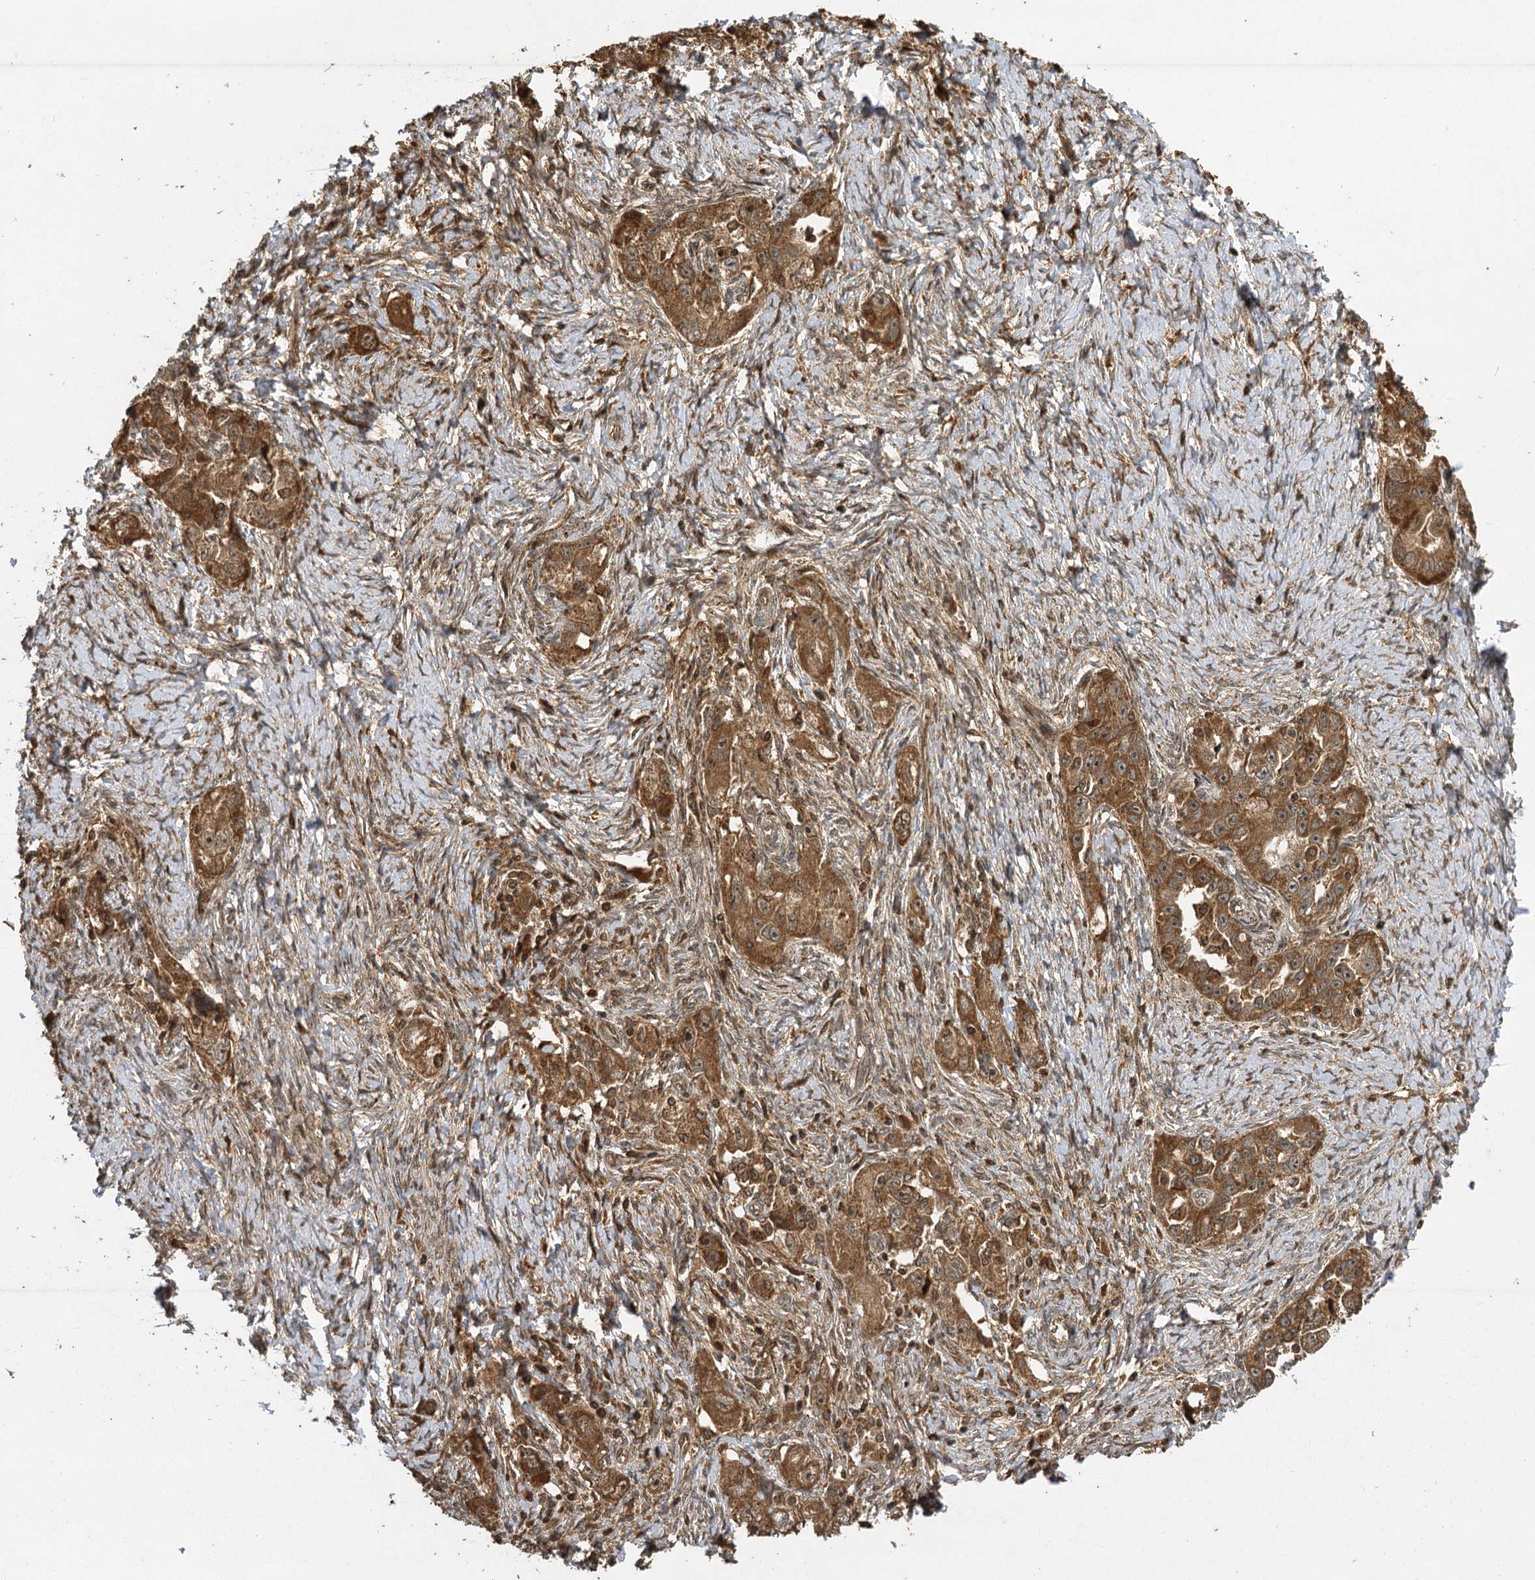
{"staining": {"intensity": "strong", "quantity": ">75%", "location": "cytoplasmic/membranous"}, "tissue": "ovarian cancer", "cell_type": "Tumor cells", "image_type": "cancer", "snomed": [{"axis": "morphology", "description": "Carcinoma, NOS"}, {"axis": "morphology", "description": "Cystadenocarcinoma, serous, NOS"}, {"axis": "topography", "description": "Ovary"}], "caption": "This is an image of IHC staining of ovarian cancer (serous cystadenocarcinoma), which shows strong positivity in the cytoplasmic/membranous of tumor cells.", "gene": "IL11RA", "patient": {"sex": "female", "age": 69}}